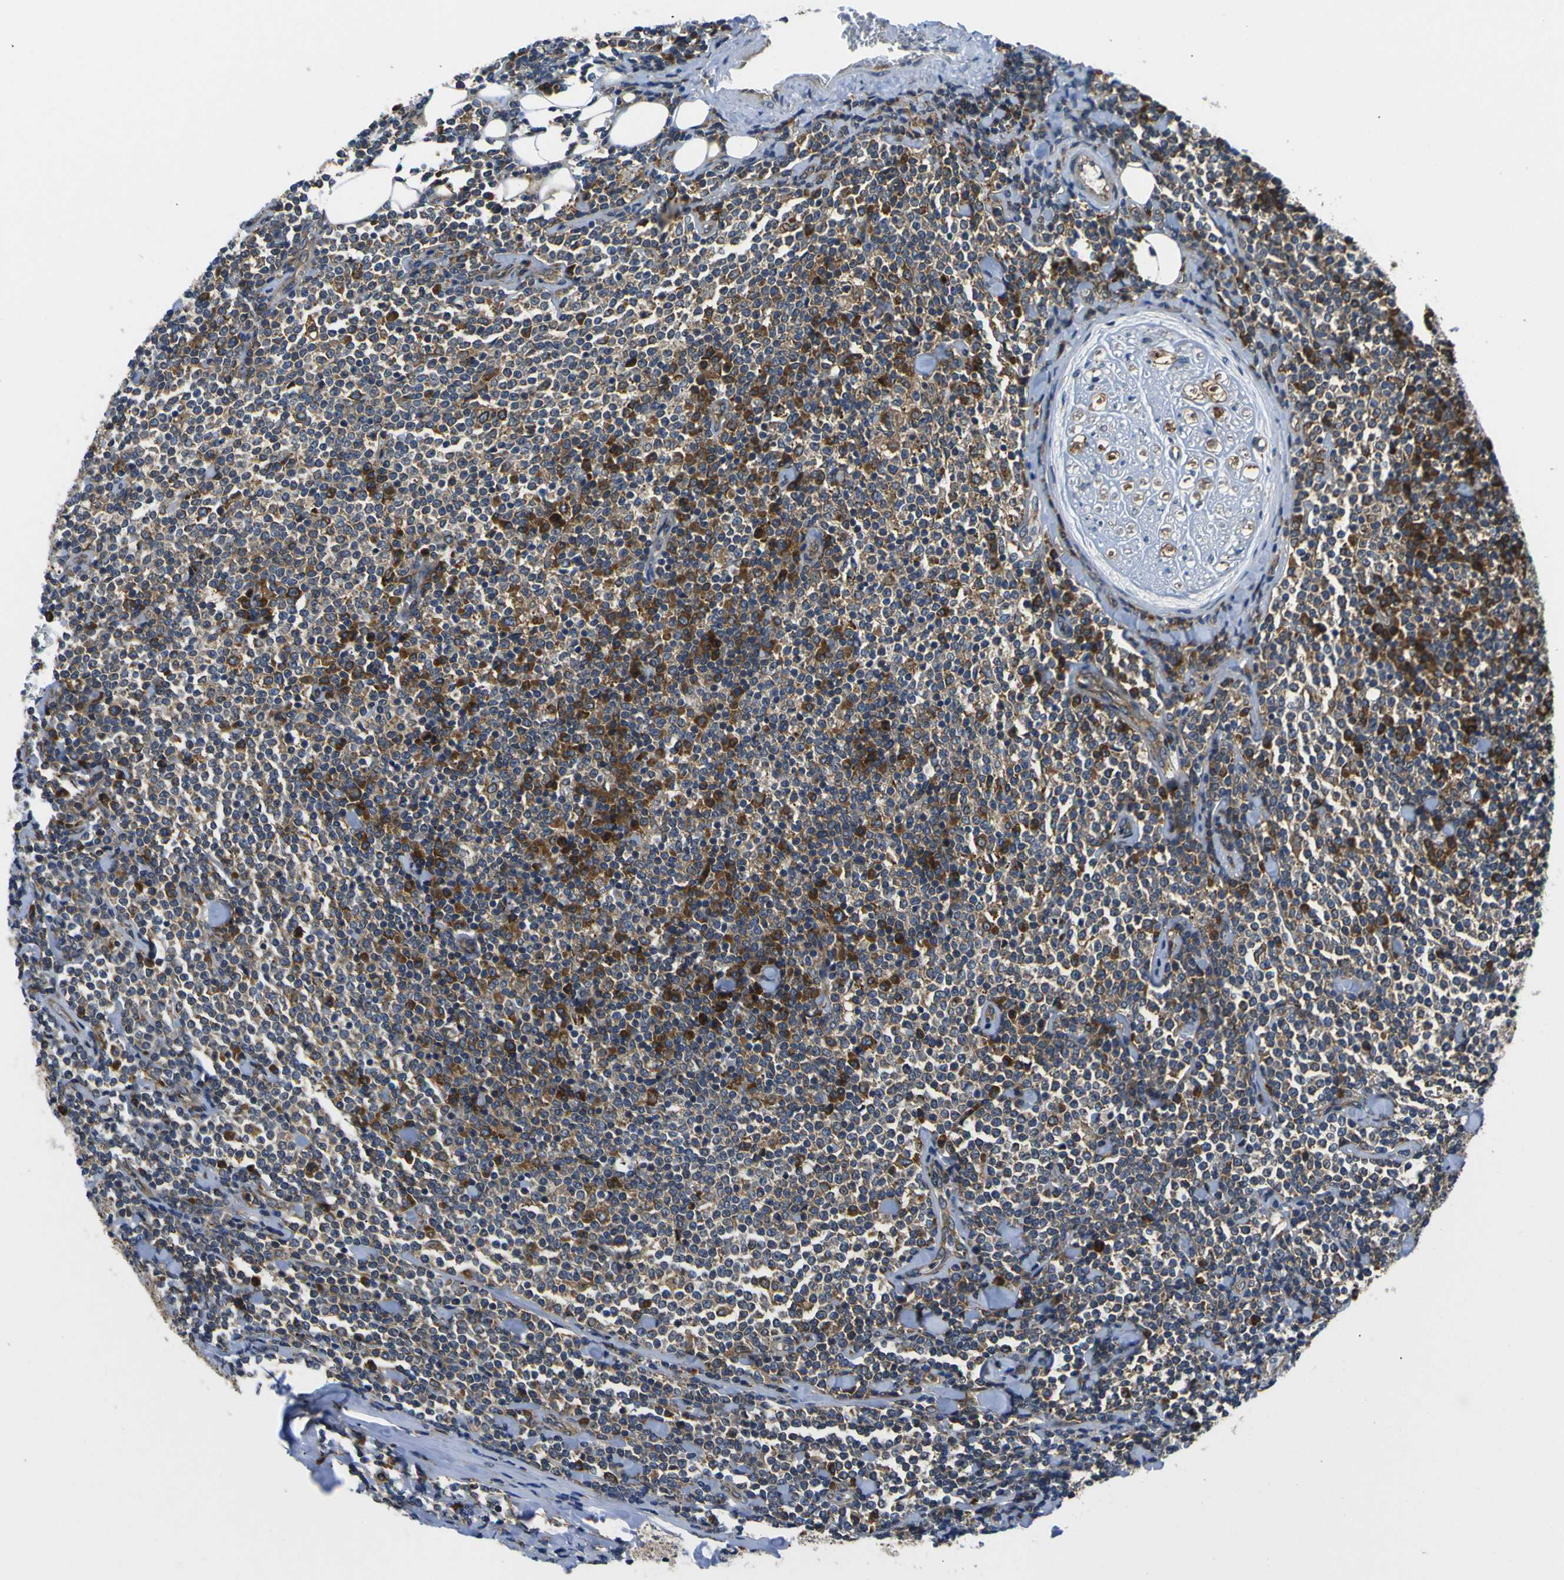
{"staining": {"intensity": "strong", "quantity": "25%-75%", "location": "cytoplasmic/membranous"}, "tissue": "lymphoma", "cell_type": "Tumor cells", "image_type": "cancer", "snomed": [{"axis": "morphology", "description": "Malignant lymphoma, non-Hodgkin's type, Low grade"}, {"axis": "topography", "description": "Soft tissue"}], "caption": "Protein analysis of low-grade malignant lymphoma, non-Hodgkin's type tissue displays strong cytoplasmic/membranous expression in approximately 25%-75% of tumor cells.", "gene": "RPSA", "patient": {"sex": "male", "age": 92}}